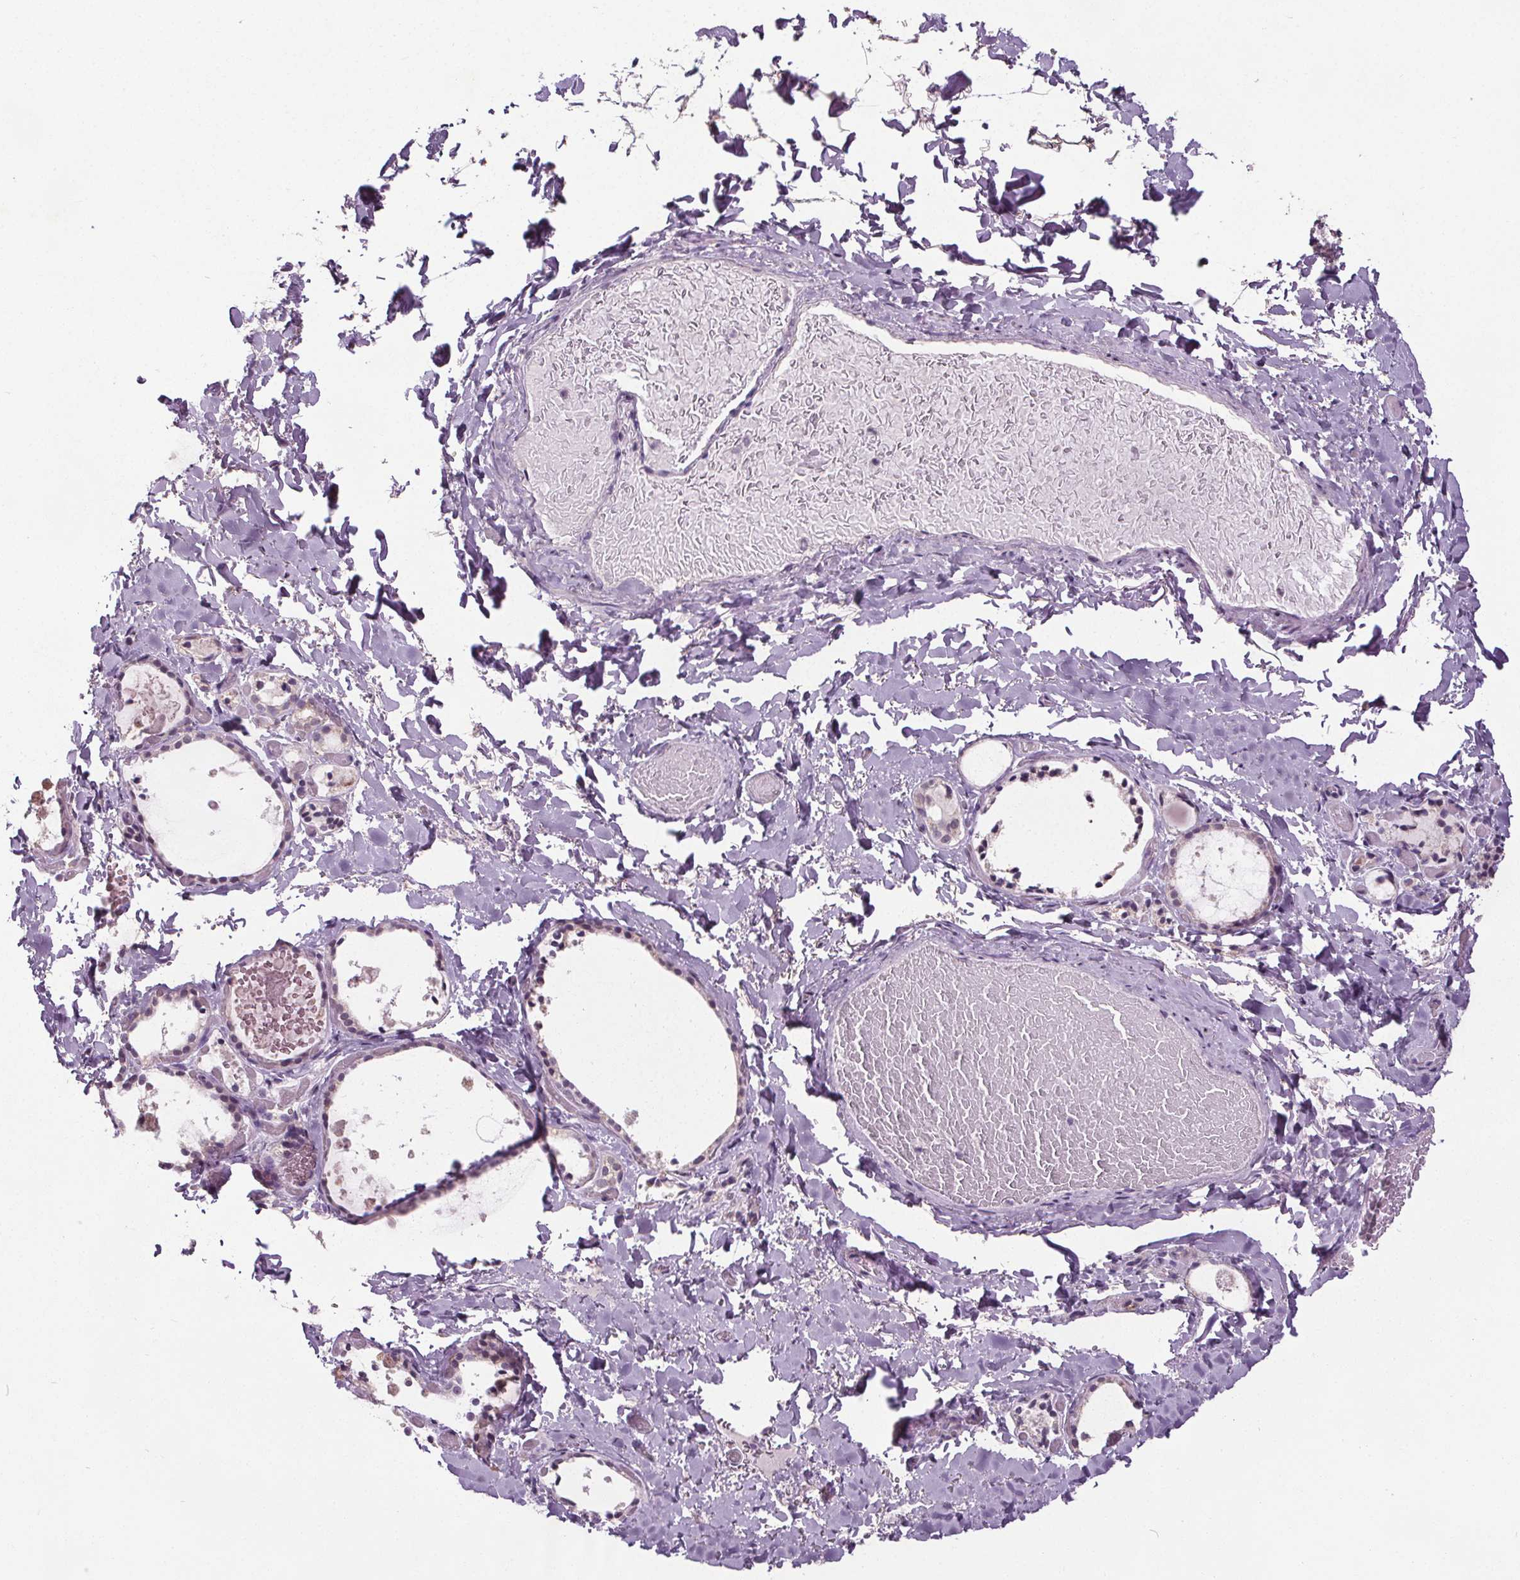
{"staining": {"intensity": "weak", "quantity": "<25%", "location": "nuclear"}, "tissue": "thyroid gland", "cell_type": "Glandular cells", "image_type": "normal", "snomed": [{"axis": "morphology", "description": "Normal tissue, NOS"}, {"axis": "topography", "description": "Thyroid gland"}], "caption": "DAB immunohistochemical staining of unremarkable thyroid gland demonstrates no significant positivity in glandular cells. (DAB (3,3'-diaminobenzidine) immunohistochemistry (IHC), high magnification).", "gene": "SLC2A9", "patient": {"sex": "female", "age": 56}}